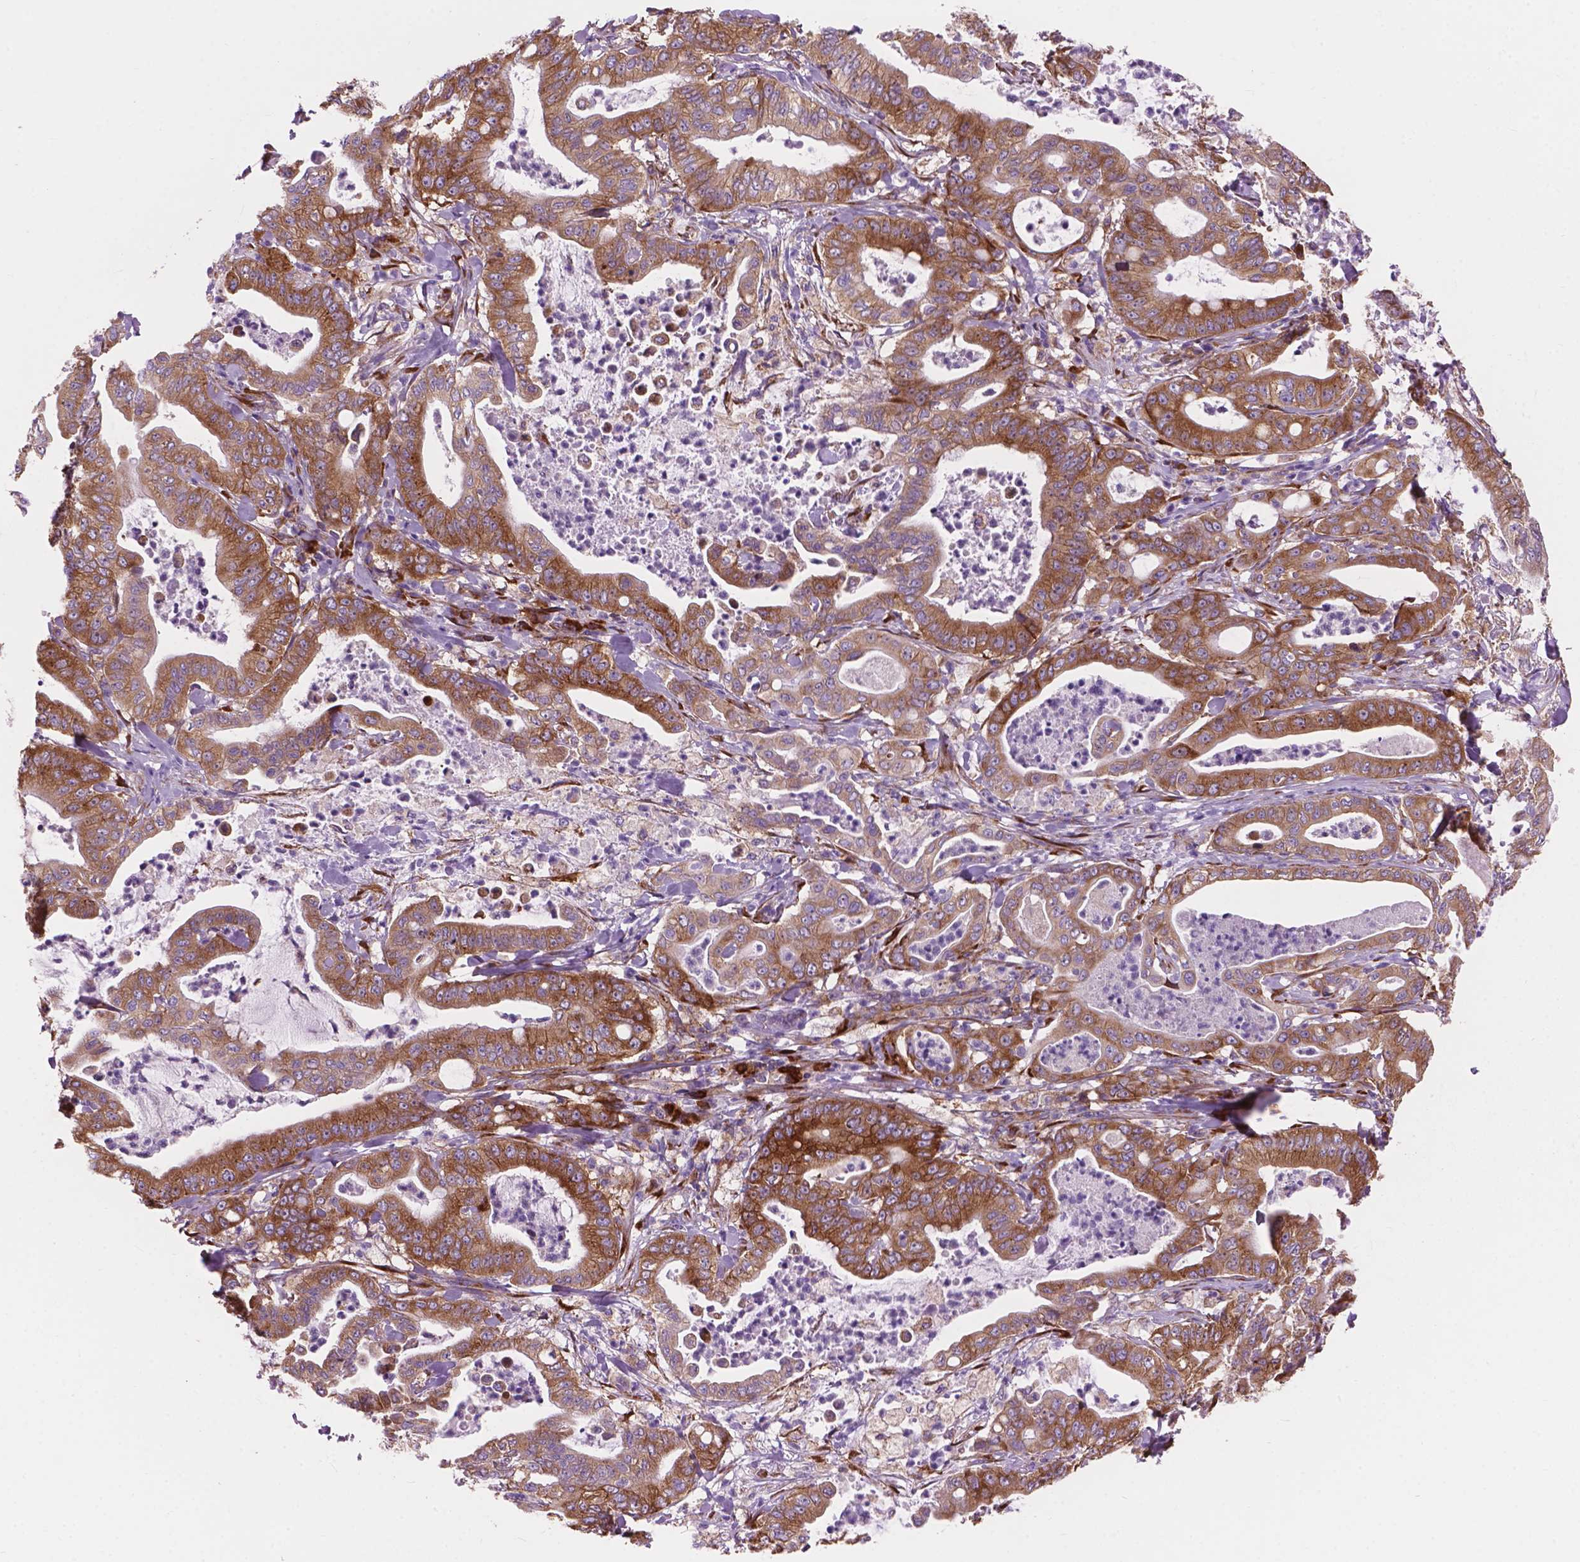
{"staining": {"intensity": "moderate", "quantity": ">75%", "location": "cytoplasmic/membranous"}, "tissue": "pancreatic cancer", "cell_type": "Tumor cells", "image_type": "cancer", "snomed": [{"axis": "morphology", "description": "Adenocarcinoma, NOS"}, {"axis": "topography", "description": "Pancreas"}], "caption": "An immunohistochemistry histopathology image of tumor tissue is shown. Protein staining in brown shows moderate cytoplasmic/membranous positivity in pancreatic cancer (adenocarcinoma) within tumor cells. (IHC, brightfield microscopy, high magnification).", "gene": "RPL37A", "patient": {"sex": "male", "age": 71}}